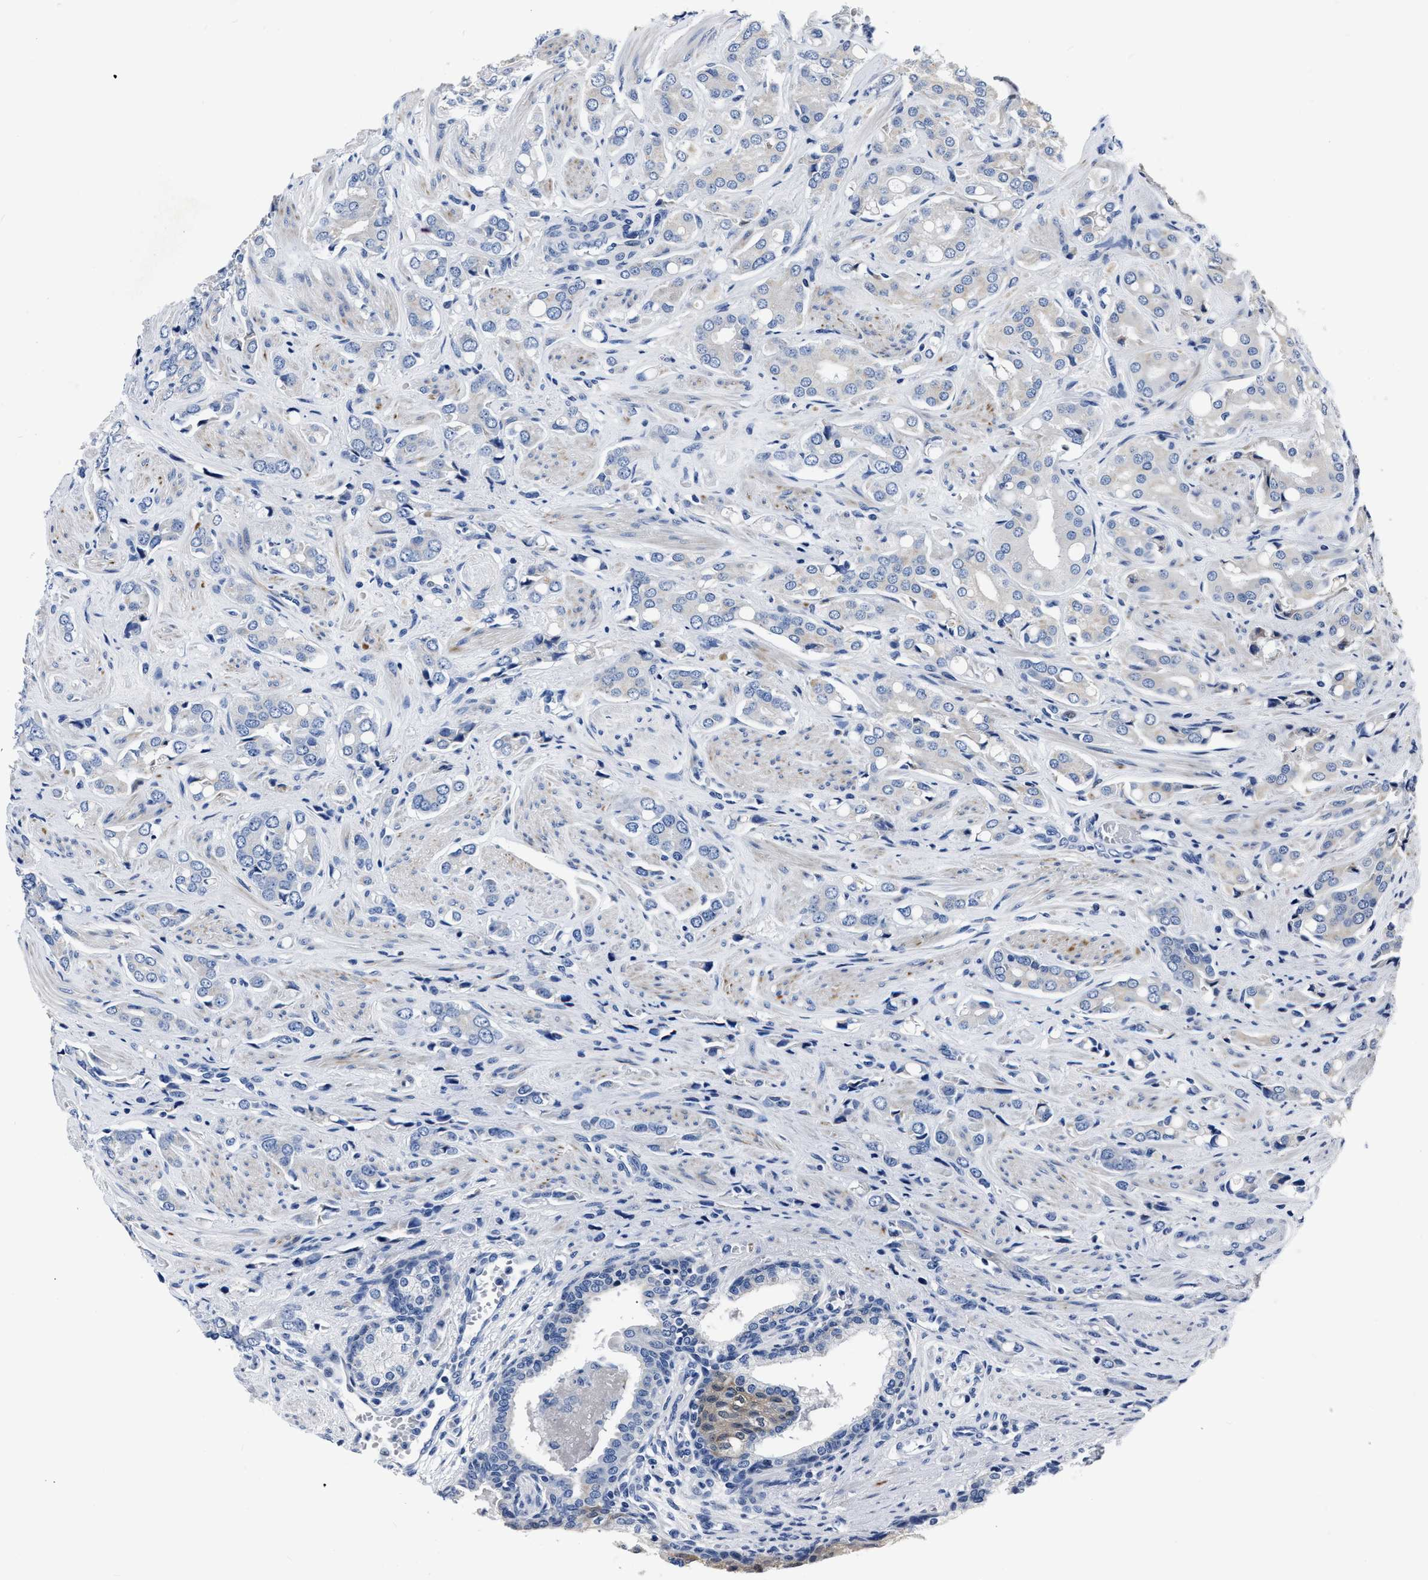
{"staining": {"intensity": "negative", "quantity": "none", "location": "none"}, "tissue": "prostate cancer", "cell_type": "Tumor cells", "image_type": "cancer", "snomed": [{"axis": "morphology", "description": "Adenocarcinoma, High grade"}, {"axis": "topography", "description": "Prostate"}], "caption": "An image of human prostate cancer (high-grade adenocarcinoma) is negative for staining in tumor cells.", "gene": "MOV10L1", "patient": {"sex": "male", "age": 52}}